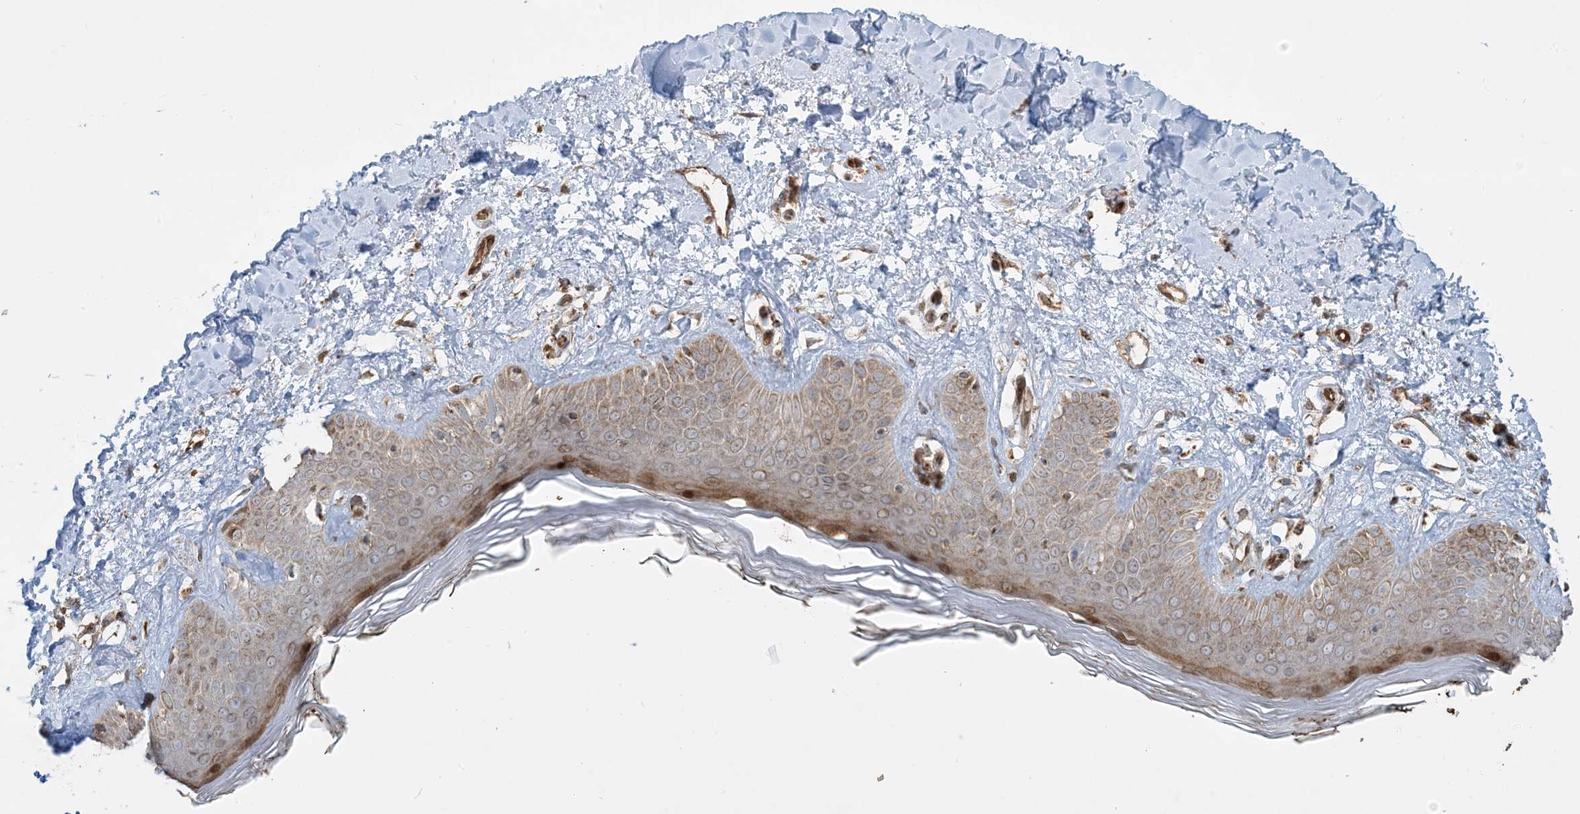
{"staining": {"intensity": "weak", "quantity": ">75%", "location": "cytoplasmic/membranous"}, "tissue": "skin", "cell_type": "Fibroblasts", "image_type": "normal", "snomed": [{"axis": "morphology", "description": "Normal tissue, NOS"}, {"axis": "topography", "description": "Skin"}], "caption": "IHC of unremarkable human skin demonstrates low levels of weak cytoplasmic/membranous expression in approximately >75% of fibroblasts. The staining was performed using DAB (3,3'-diaminobenzidine), with brown indicating positive protein expression. Nuclei are stained blue with hematoxylin.", "gene": "PPM1F", "patient": {"sex": "female", "age": 64}}